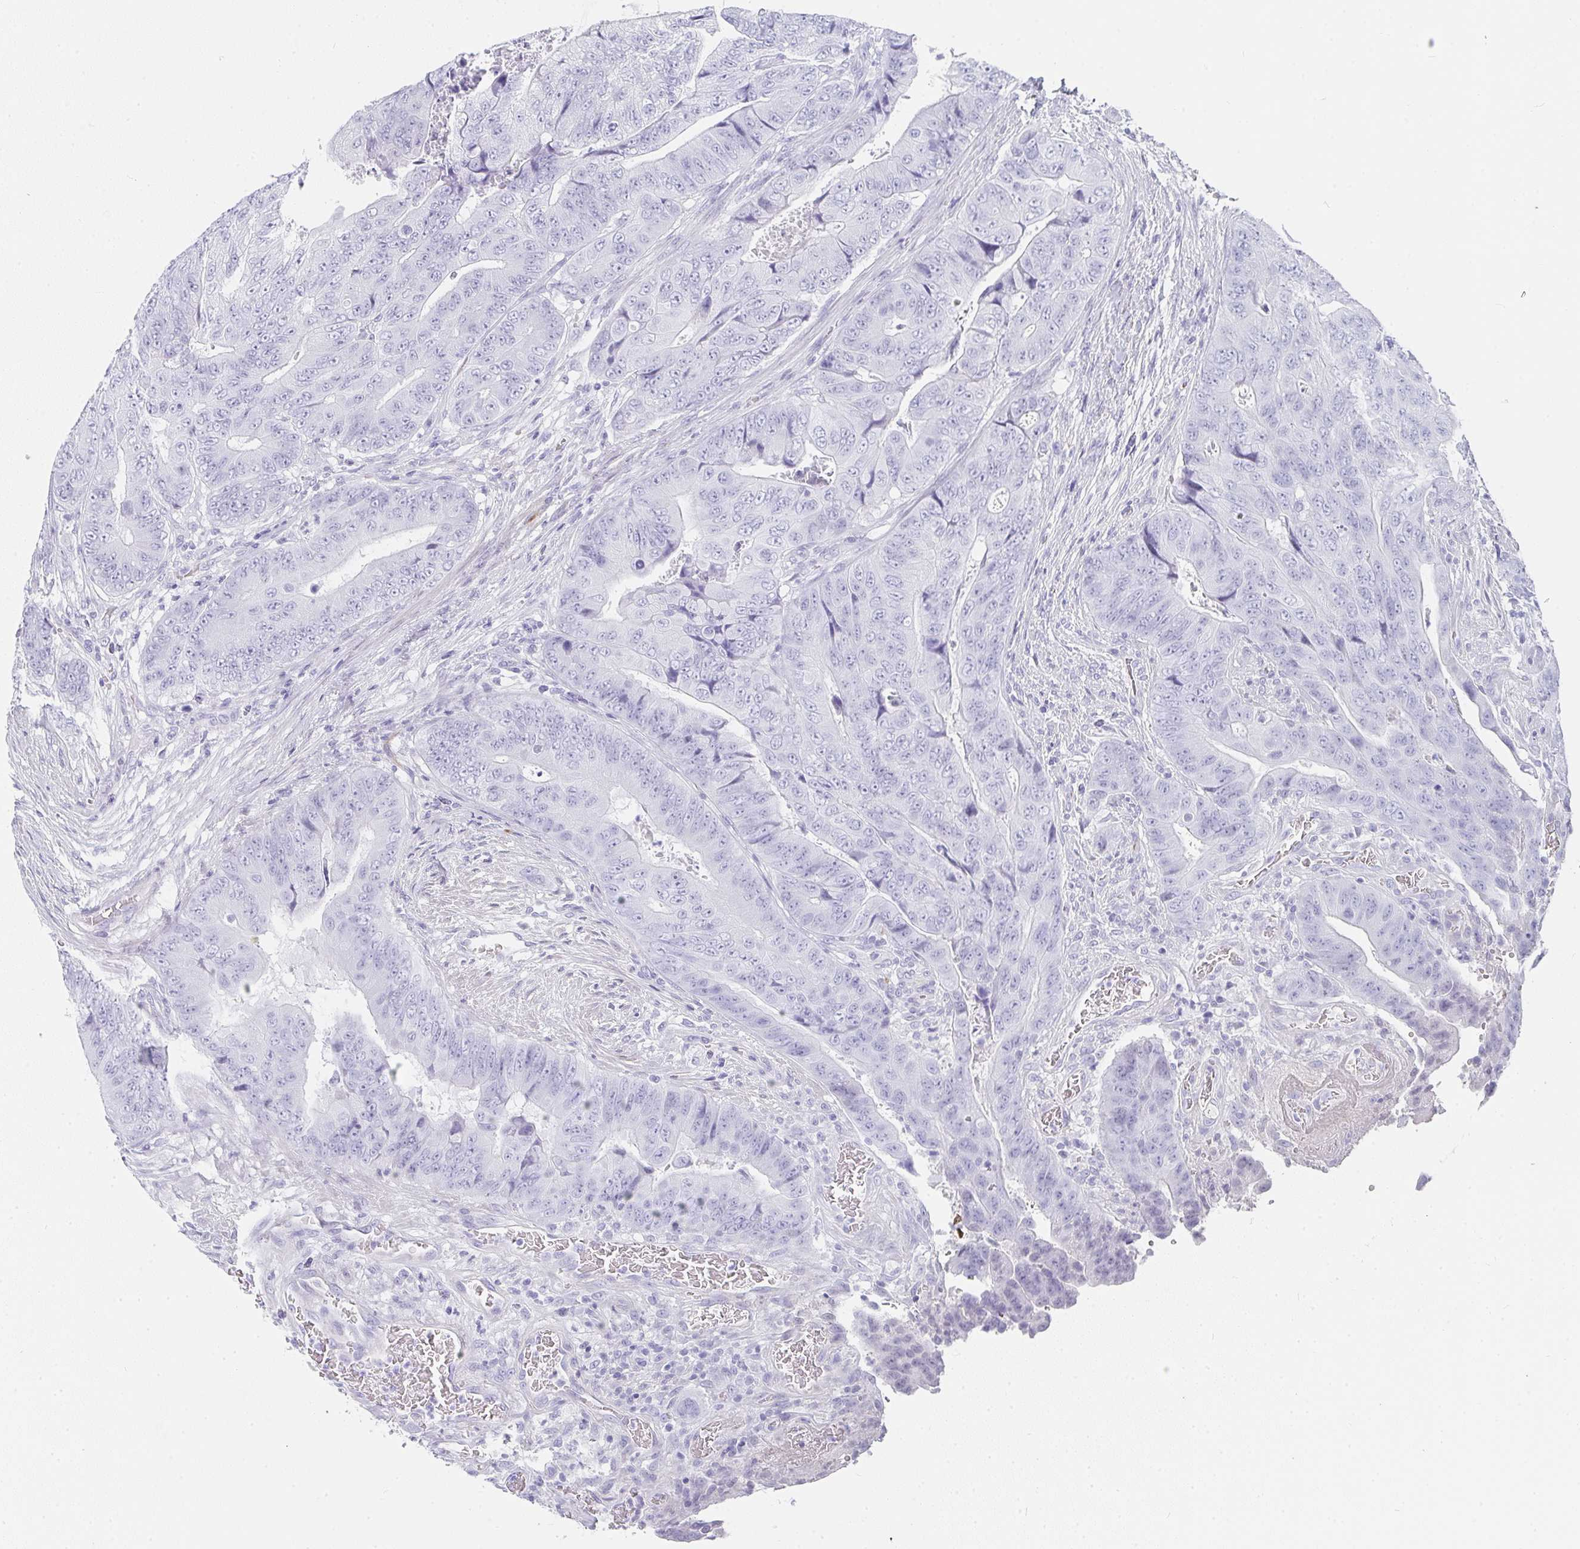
{"staining": {"intensity": "negative", "quantity": "none", "location": "none"}, "tissue": "colorectal cancer", "cell_type": "Tumor cells", "image_type": "cancer", "snomed": [{"axis": "morphology", "description": "Adenocarcinoma, NOS"}, {"axis": "topography", "description": "Colon"}], "caption": "There is no significant staining in tumor cells of adenocarcinoma (colorectal). (Brightfield microscopy of DAB immunohistochemistry at high magnification).", "gene": "PRND", "patient": {"sex": "female", "age": 48}}